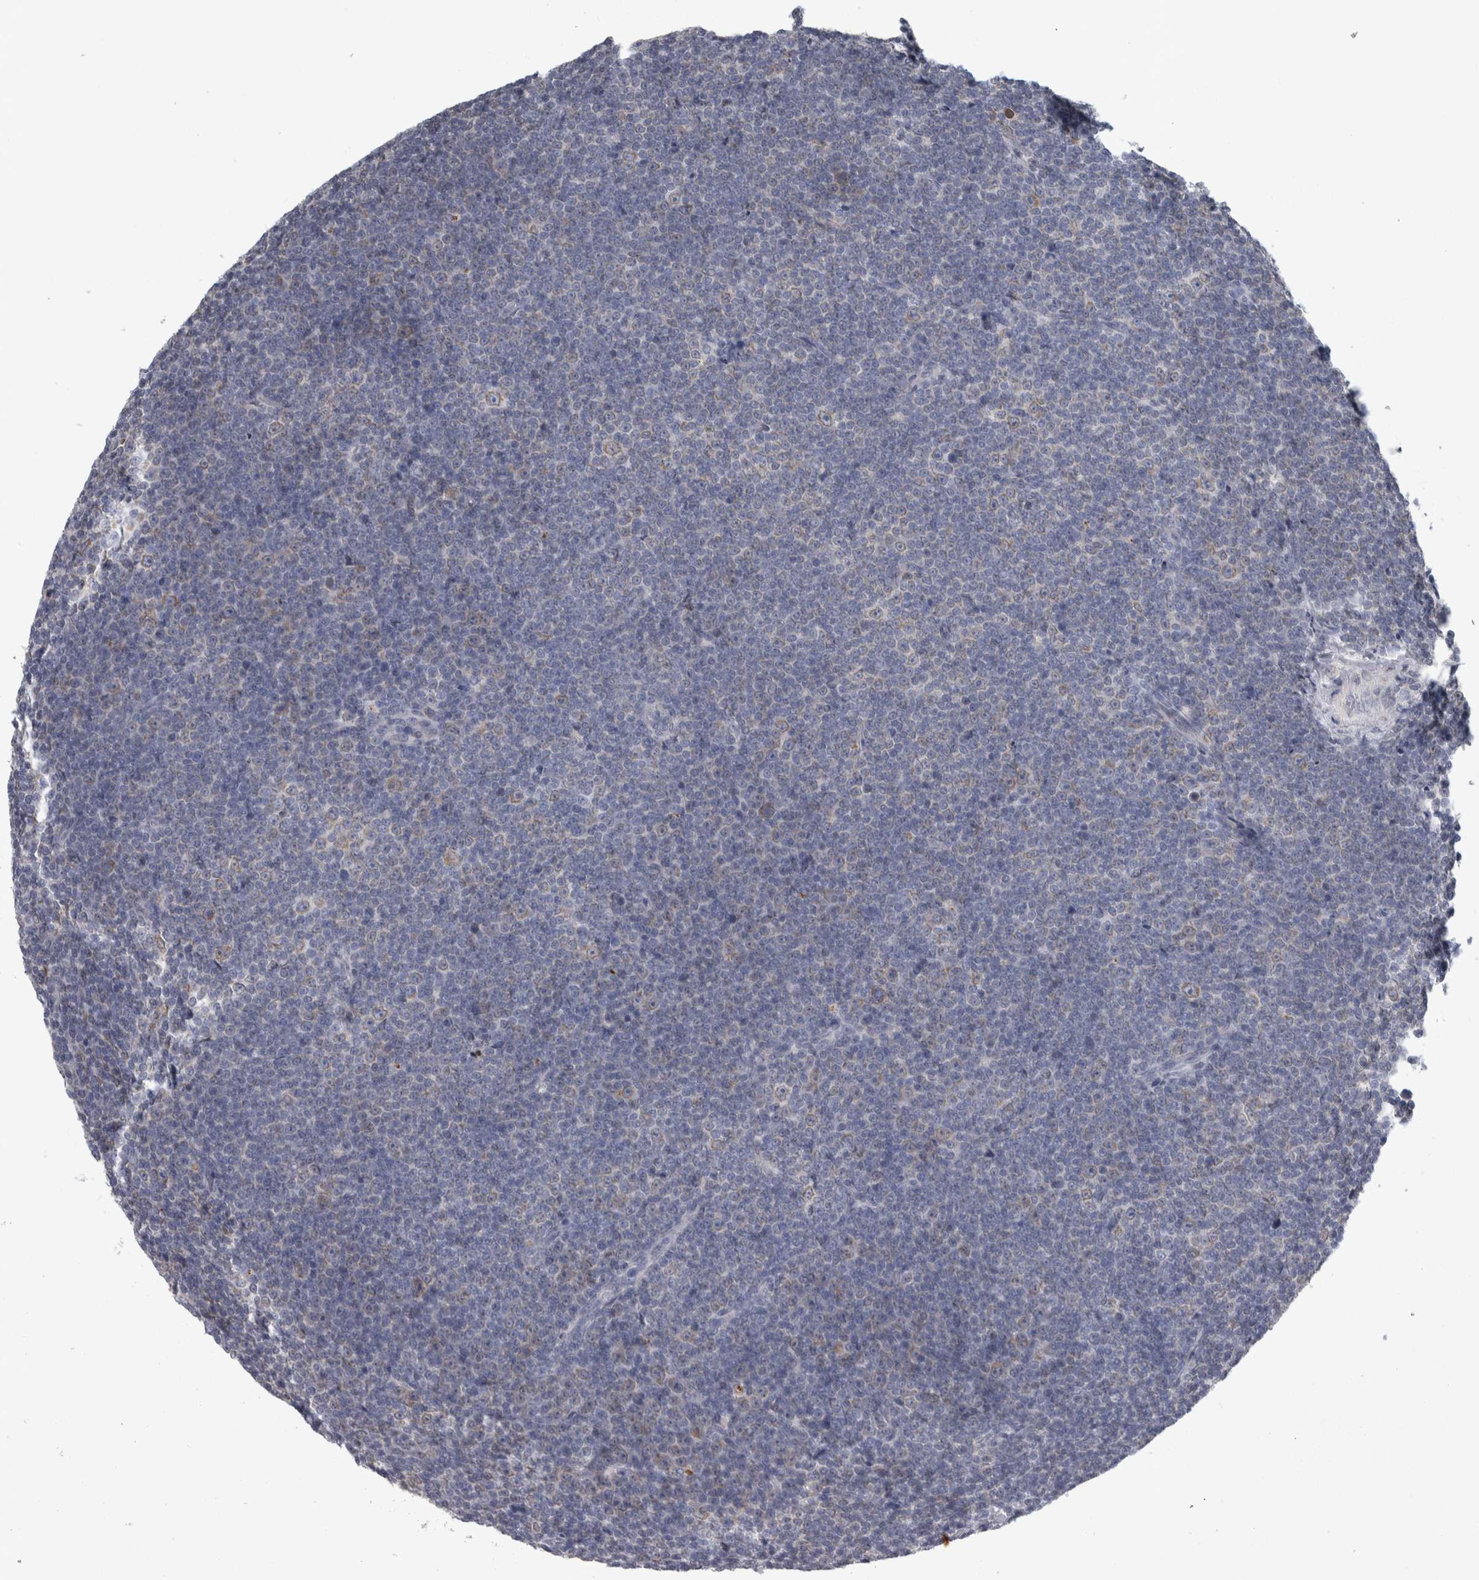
{"staining": {"intensity": "weak", "quantity": "<25%", "location": "cytoplasmic/membranous"}, "tissue": "lymphoma", "cell_type": "Tumor cells", "image_type": "cancer", "snomed": [{"axis": "morphology", "description": "Malignant lymphoma, non-Hodgkin's type, Low grade"}, {"axis": "topography", "description": "Lymph node"}], "caption": "There is no significant positivity in tumor cells of malignant lymphoma, non-Hodgkin's type (low-grade). (DAB (3,3'-diaminobenzidine) immunohistochemistry visualized using brightfield microscopy, high magnification).", "gene": "SIGMAR1", "patient": {"sex": "female", "age": 67}}